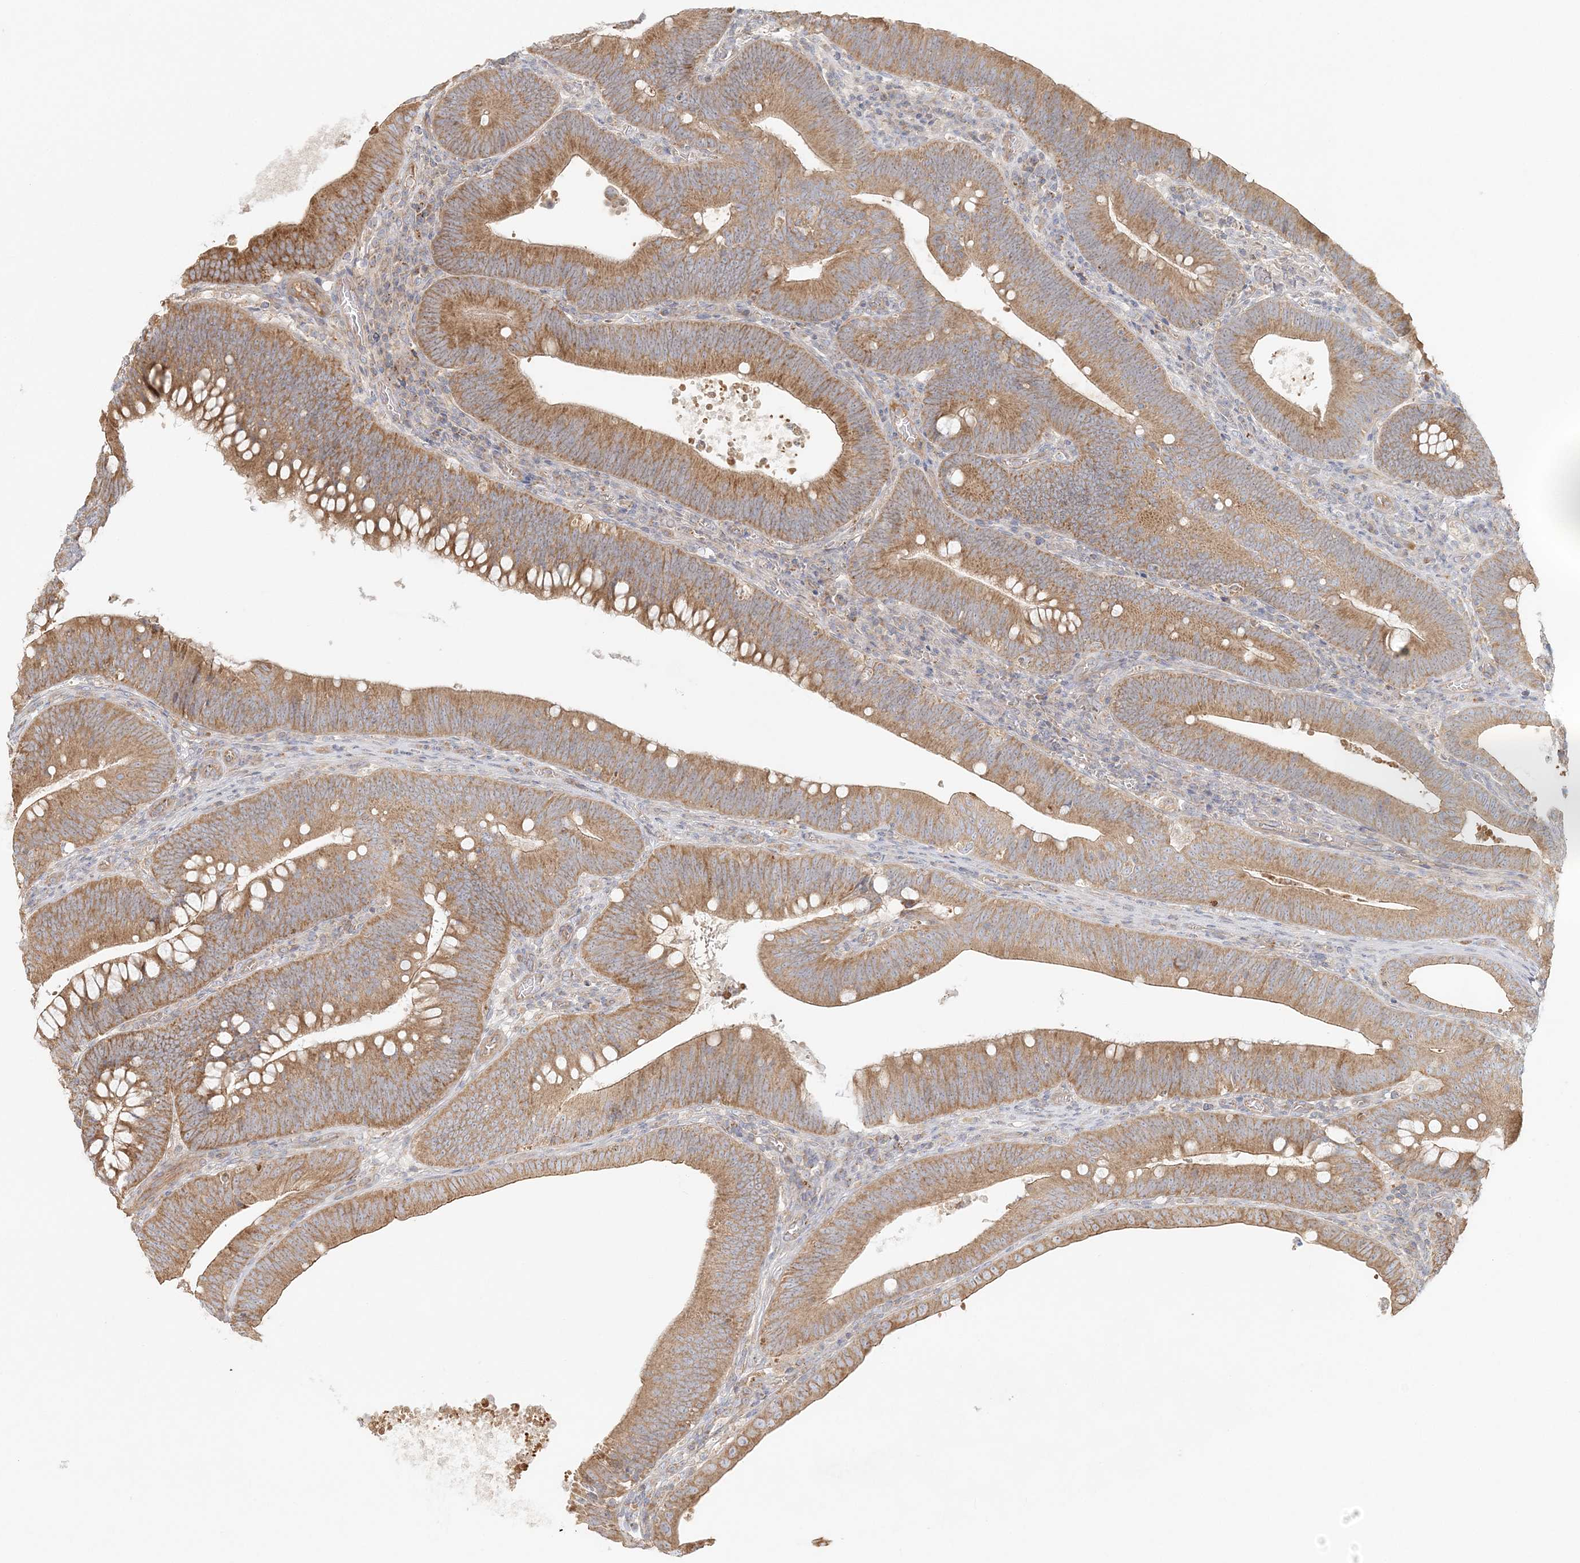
{"staining": {"intensity": "moderate", "quantity": ">75%", "location": "cytoplasmic/membranous"}, "tissue": "colorectal cancer", "cell_type": "Tumor cells", "image_type": "cancer", "snomed": [{"axis": "morphology", "description": "Normal tissue, NOS"}, {"axis": "topography", "description": "Colon"}], "caption": "Colorectal cancer stained with DAB (3,3'-diaminobenzidine) immunohistochemistry (IHC) exhibits medium levels of moderate cytoplasmic/membranous expression in approximately >75% of tumor cells.", "gene": "KIAA0232", "patient": {"sex": "female", "age": 82}}